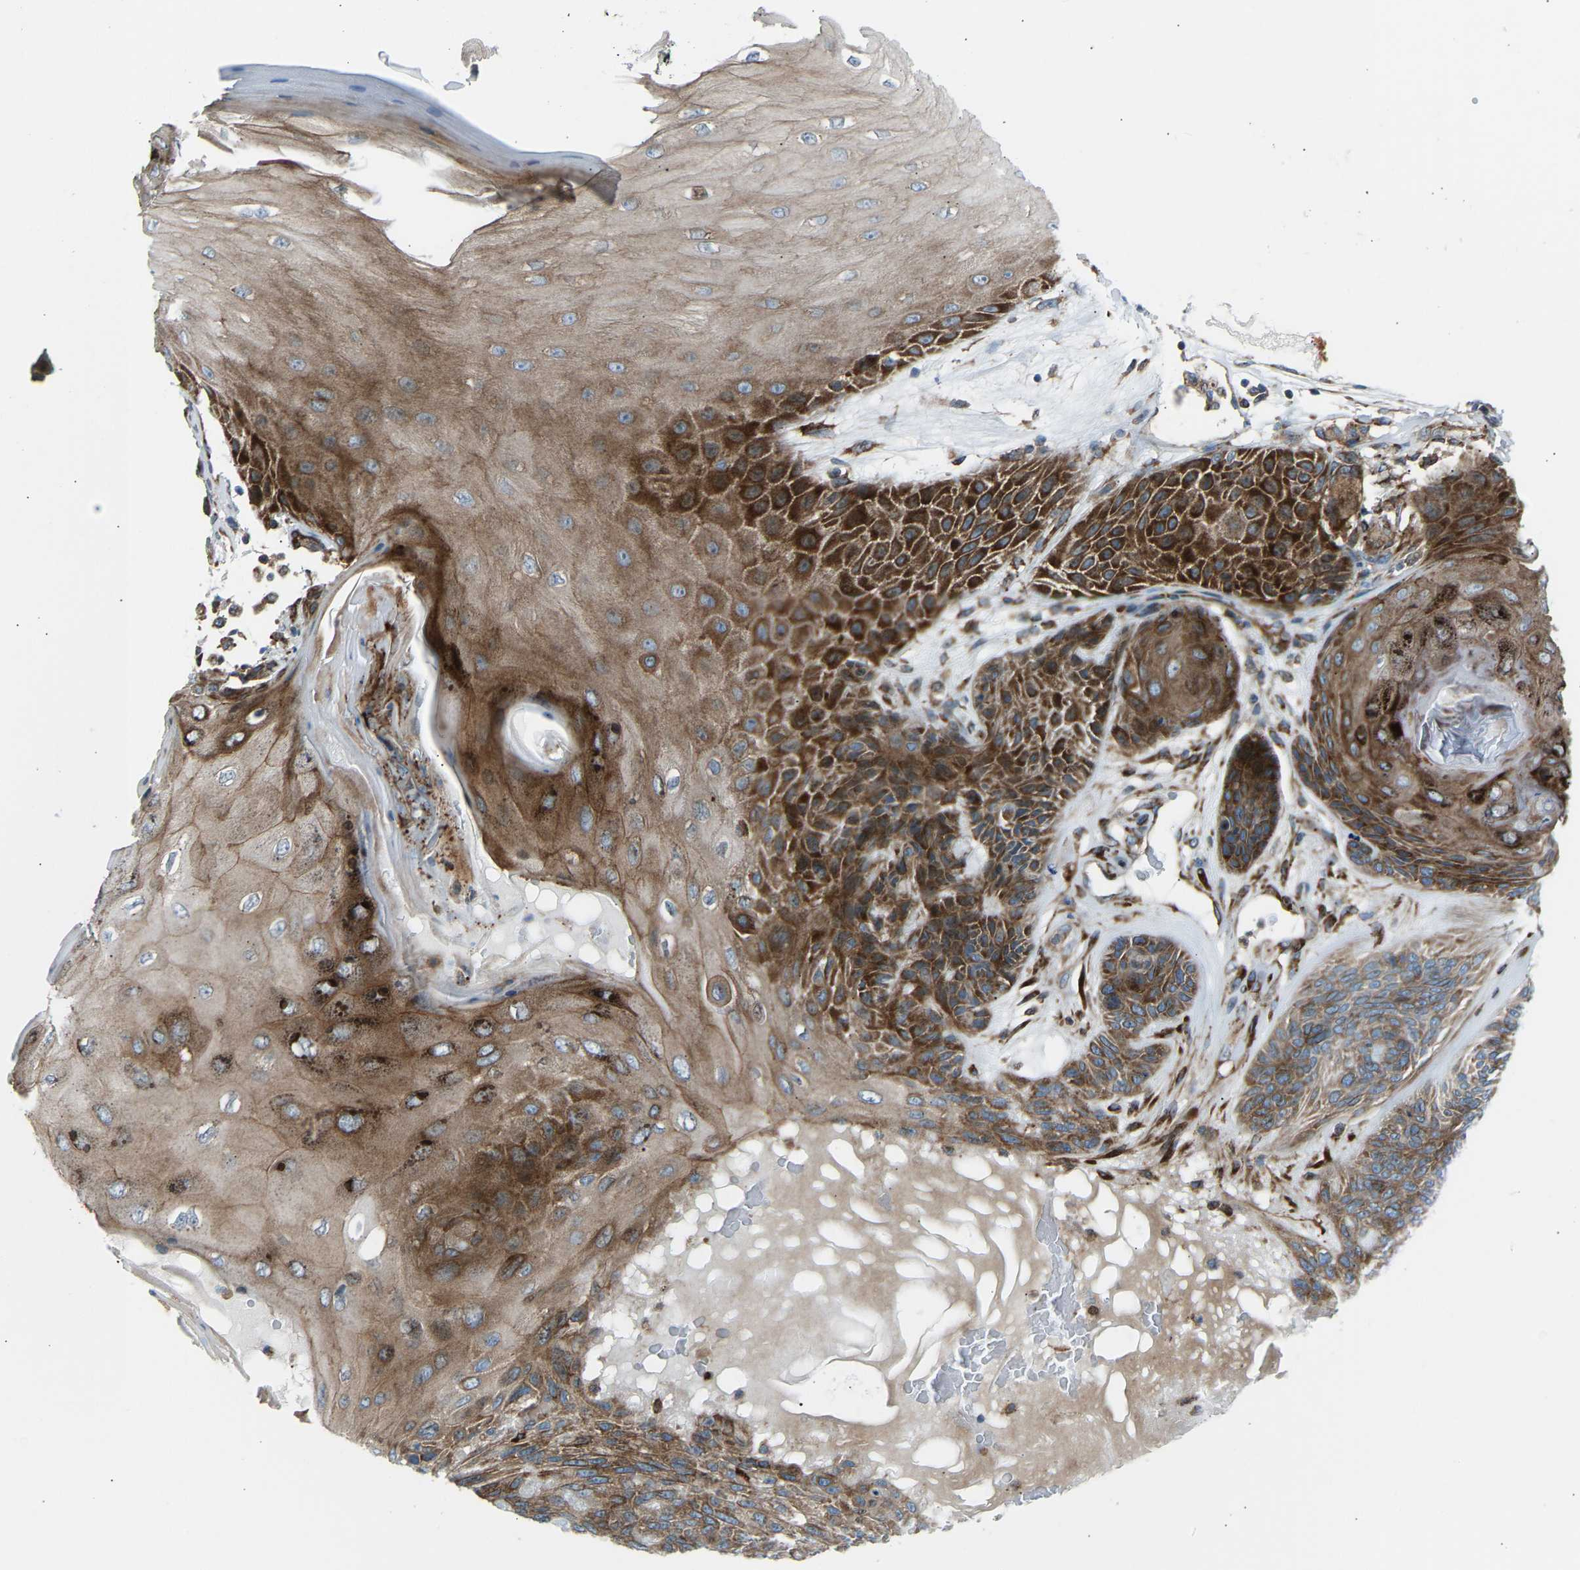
{"staining": {"intensity": "moderate", "quantity": ">75%", "location": "cytoplasmic/membranous"}, "tissue": "skin cancer", "cell_type": "Tumor cells", "image_type": "cancer", "snomed": [{"axis": "morphology", "description": "Basal cell carcinoma"}, {"axis": "topography", "description": "Skin"}], "caption": "Immunohistochemistry (IHC) micrograph of basal cell carcinoma (skin) stained for a protein (brown), which displays medium levels of moderate cytoplasmic/membranous expression in about >75% of tumor cells.", "gene": "VPS41", "patient": {"sex": "male", "age": 55}}